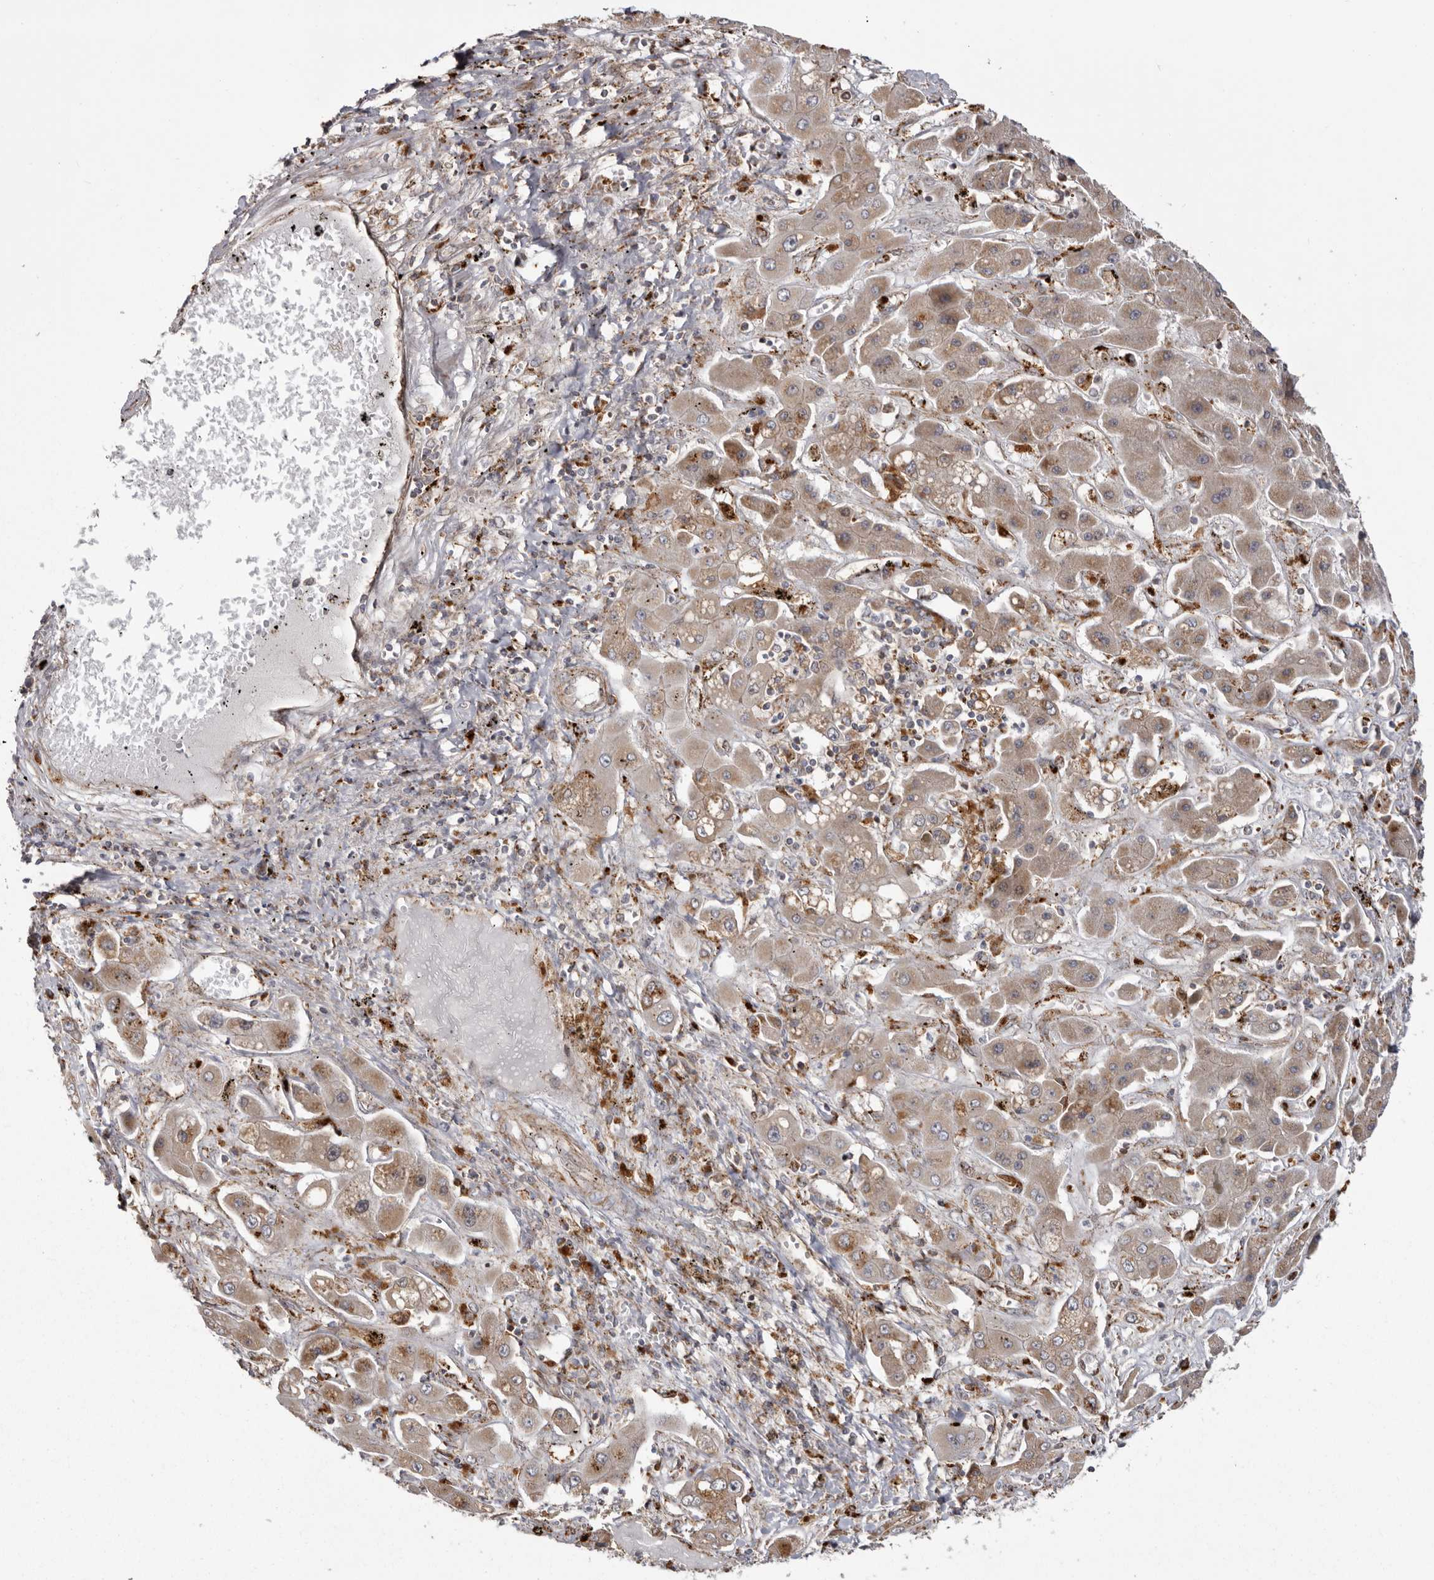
{"staining": {"intensity": "weak", "quantity": ">75%", "location": "cytoplasmic/membranous"}, "tissue": "liver cancer", "cell_type": "Tumor cells", "image_type": "cancer", "snomed": [{"axis": "morphology", "description": "Cholangiocarcinoma"}, {"axis": "topography", "description": "Liver"}], "caption": "Human liver cancer stained with a brown dye demonstrates weak cytoplasmic/membranous positive expression in about >75% of tumor cells.", "gene": "NUP43", "patient": {"sex": "male", "age": 67}}